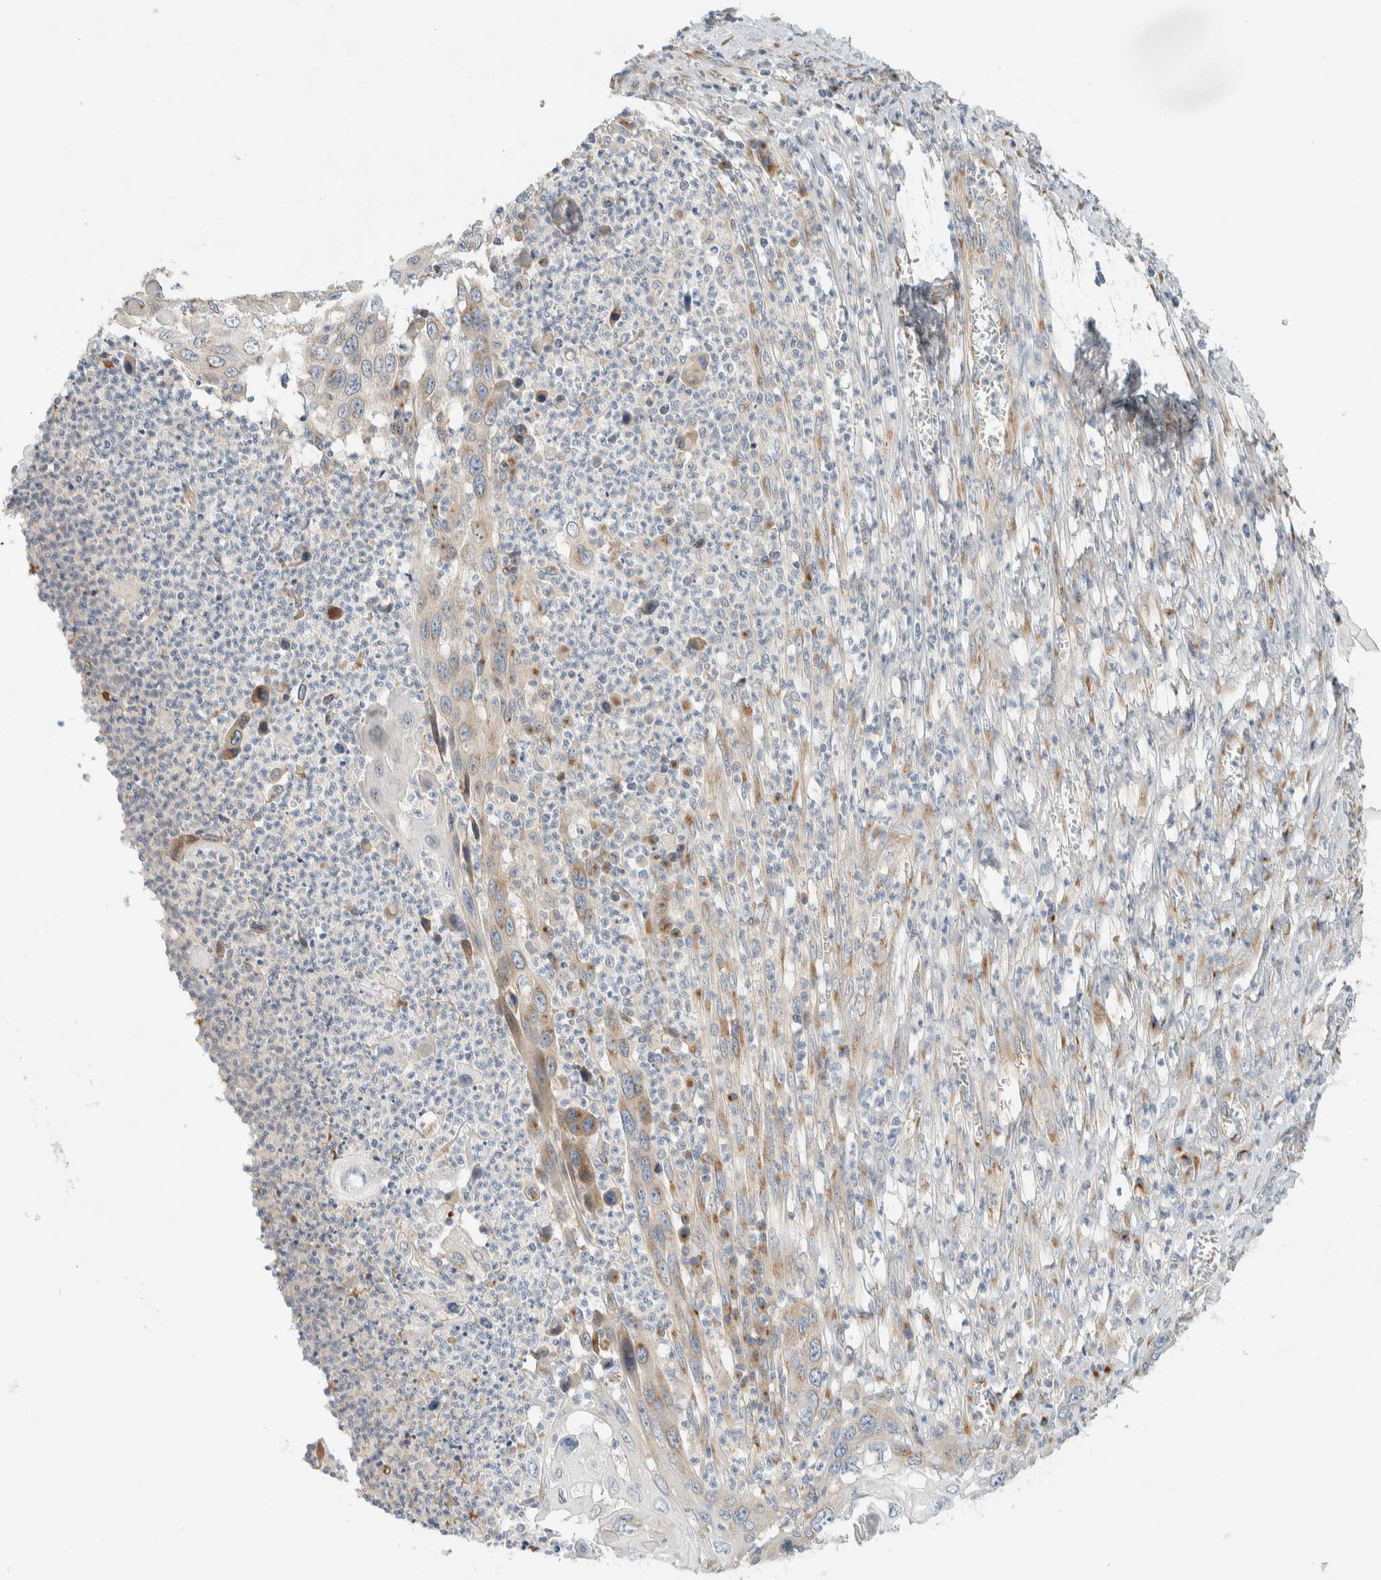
{"staining": {"intensity": "weak", "quantity": "25%-75%", "location": "cytoplasmic/membranous"}, "tissue": "skin cancer", "cell_type": "Tumor cells", "image_type": "cancer", "snomed": [{"axis": "morphology", "description": "Squamous cell carcinoma, NOS"}, {"axis": "topography", "description": "Skin"}], "caption": "Skin cancer was stained to show a protein in brown. There is low levels of weak cytoplasmic/membranous staining in about 25%-75% of tumor cells.", "gene": "TMEM184B", "patient": {"sex": "male", "age": 55}}